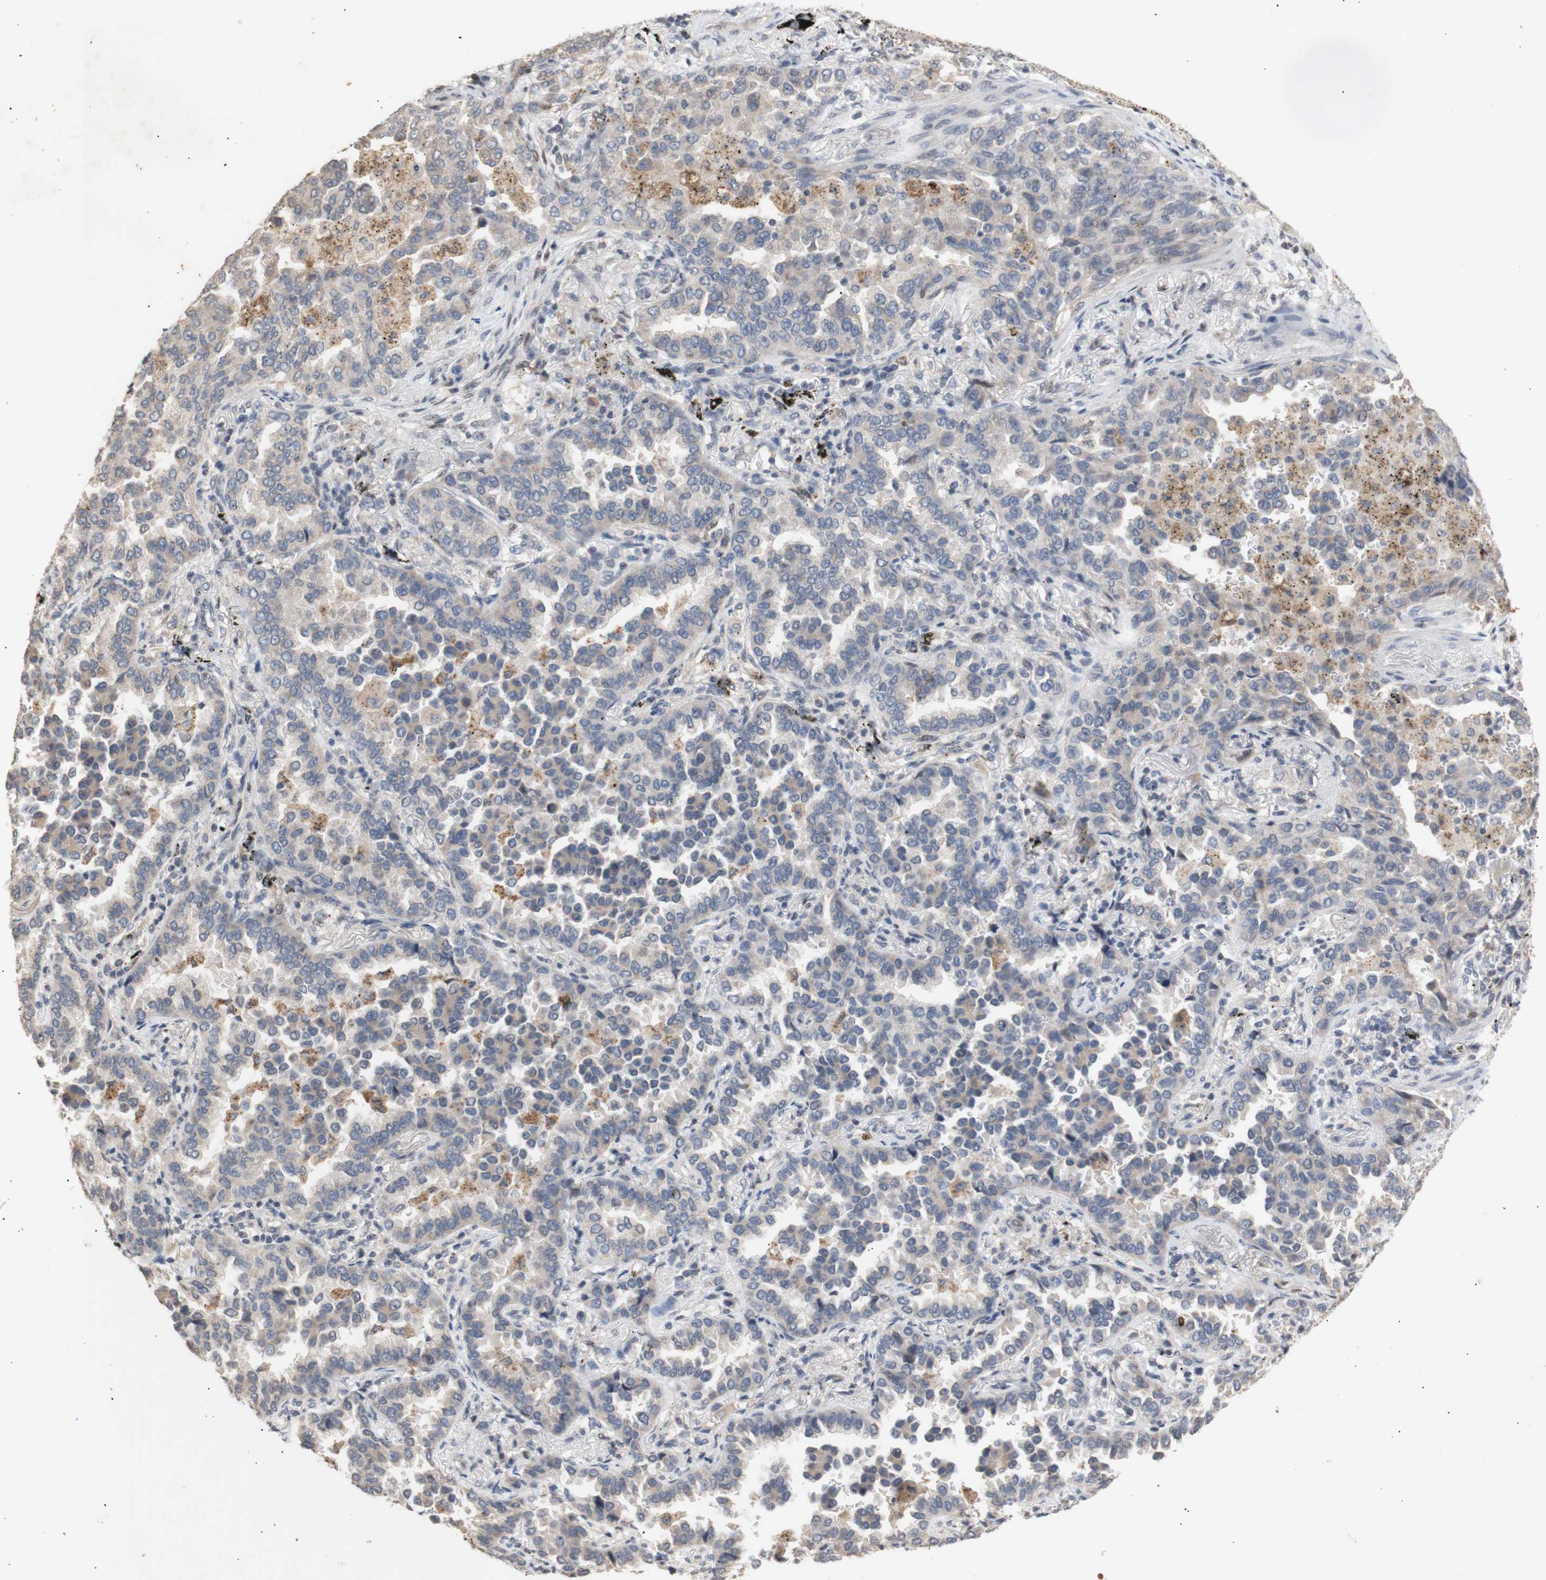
{"staining": {"intensity": "negative", "quantity": "none", "location": "none"}, "tissue": "lung cancer", "cell_type": "Tumor cells", "image_type": "cancer", "snomed": [{"axis": "morphology", "description": "Normal tissue, NOS"}, {"axis": "morphology", "description": "Adenocarcinoma, NOS"}, {"axis": "topography", "description": "Lung"}], "caption": "DAB (3,3'-diaminobenzidine) immunohistochemical staining of adenocarcinoma (lung) displays no significant positivity in tumor cells.", "gene": "FOSB", "patient": {"sex": "male", "age": 59}}